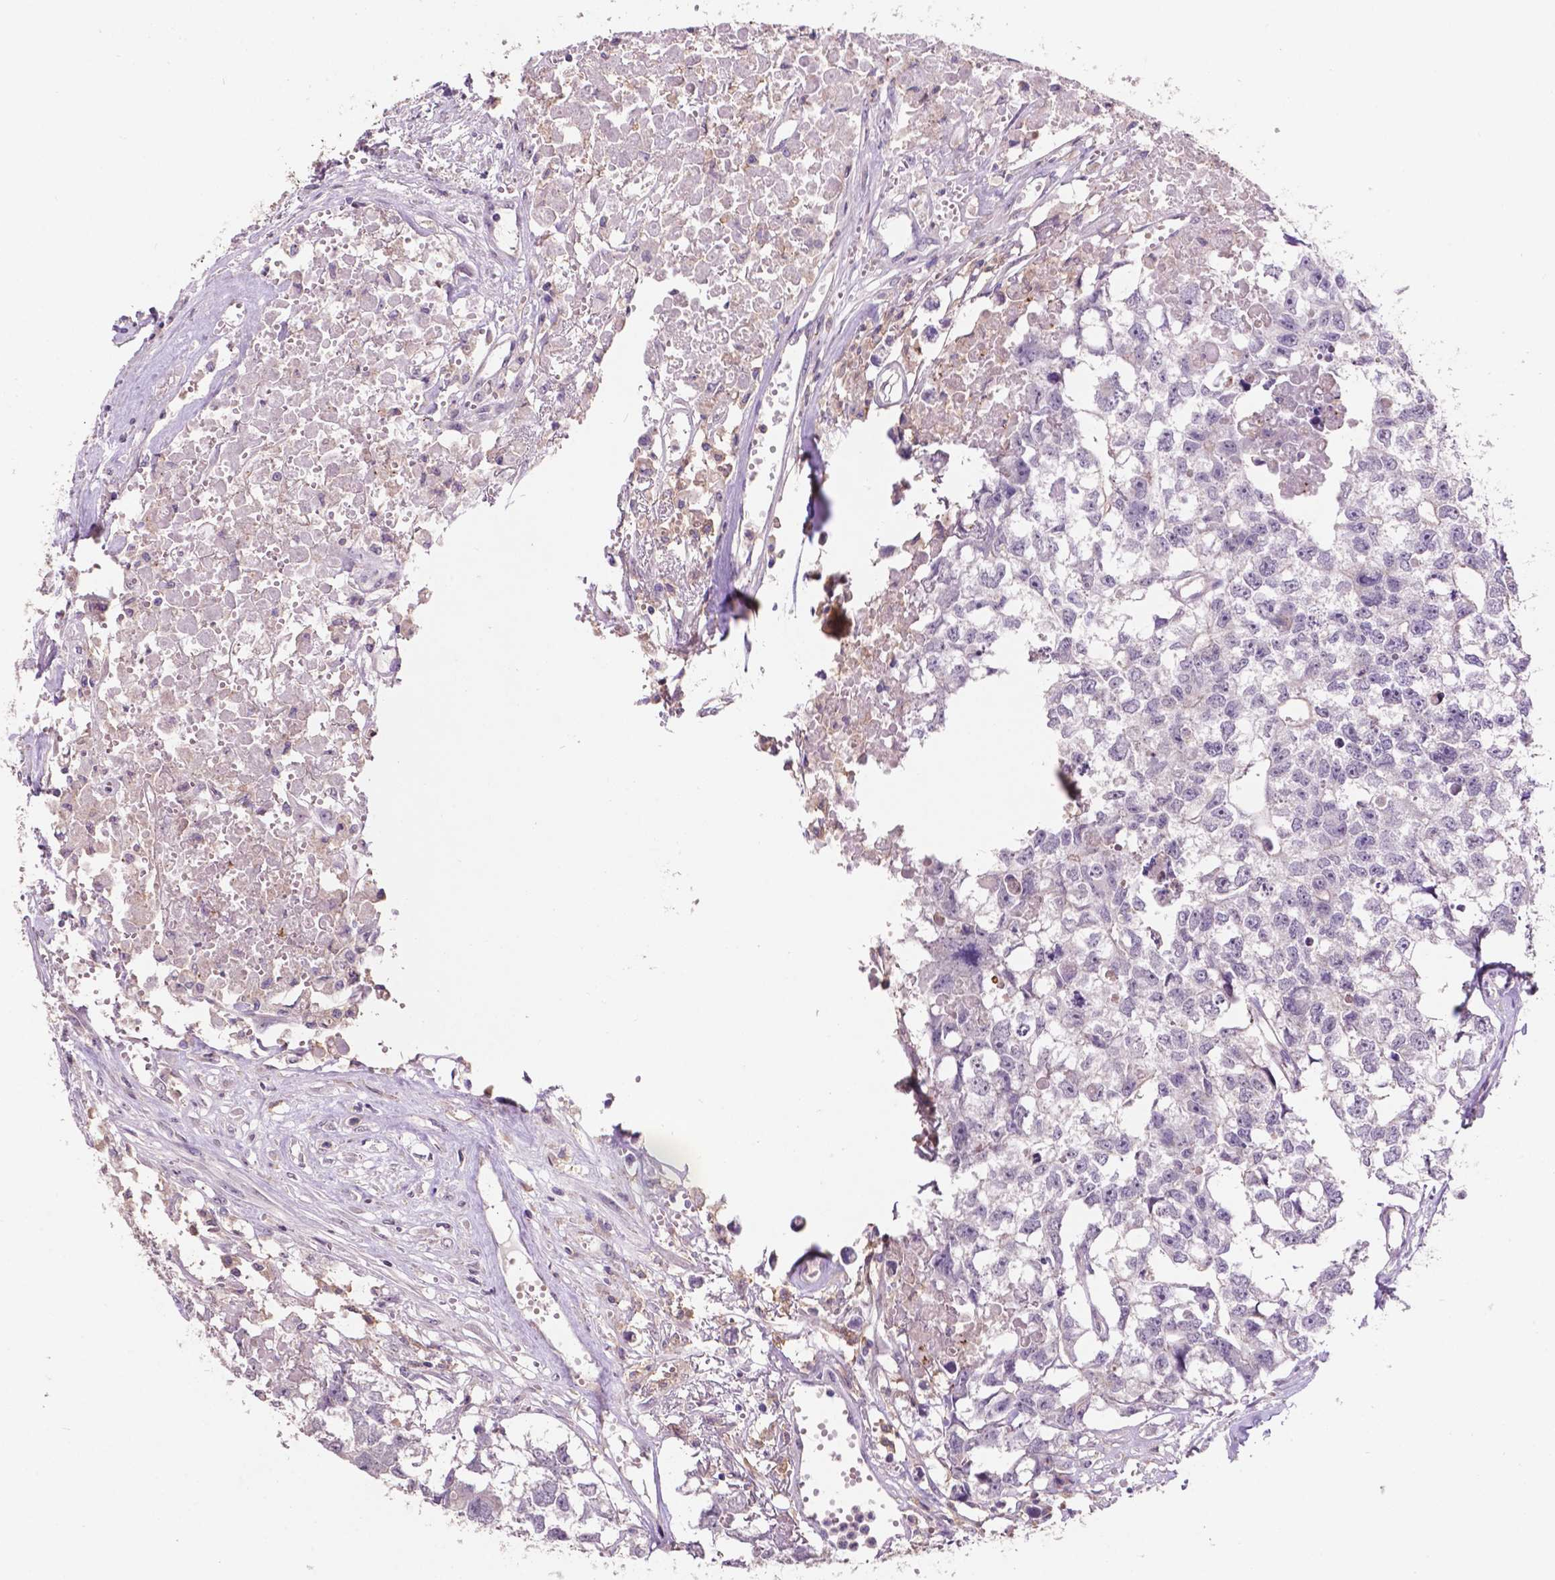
{"staining": {"intensity": "negative", "quantity": "none", "location": "none"}, "tissue": "testis cancer", "cell_type": "Tumor cells", "image_type": "cancer", "snomed": [{"axis": "morphology", "description": "Carcinoma, Embryonal, NOS"}, {"axis": "morphology", "description": "Teratoma, malignant, NOS"}, {"axis": "topography", "description": "Testis"}], "caption": "Testis malignant teratoma was stained to show a protein in brown. There is no significant staining in tumor cells.", "gene": "PLSCR1", "patient": {"sex": "male", "age": 44}}